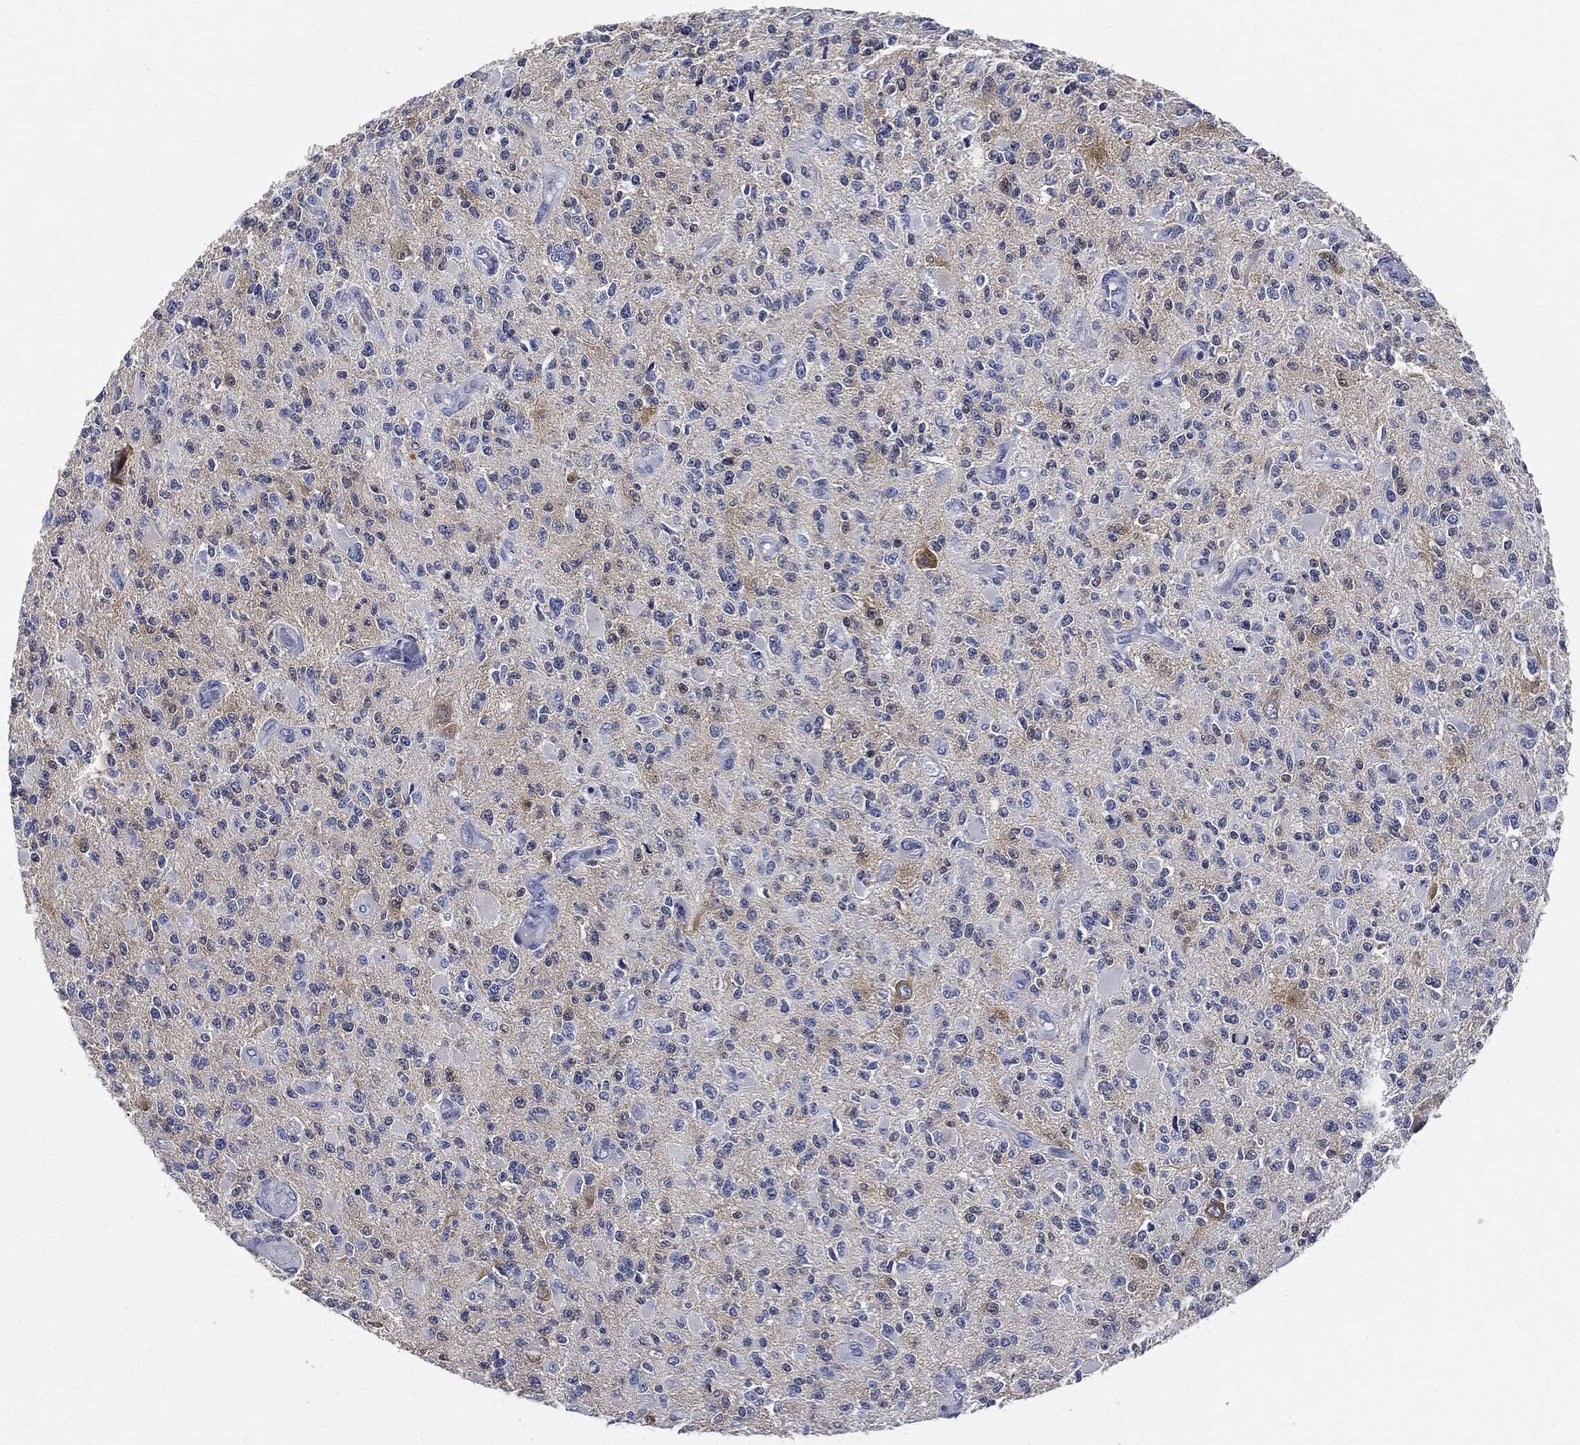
{"staining": {"intensity": "negative", "quantity": "none", "location": "none"}, "tissue": "glioma", "cell_type": "Tumor cells", "image_type": "cancer", "snomed": [{"axis": "morphology", "description": "Glioma, malignant, High grade"}, {"axis": "topography", "description": "Brain"}], "caption": "Protein analysis of glioma shows no significant positivity in tumor cells.", "gene": "NTRK1", "patient": {"sex": "female", "age": 63}}